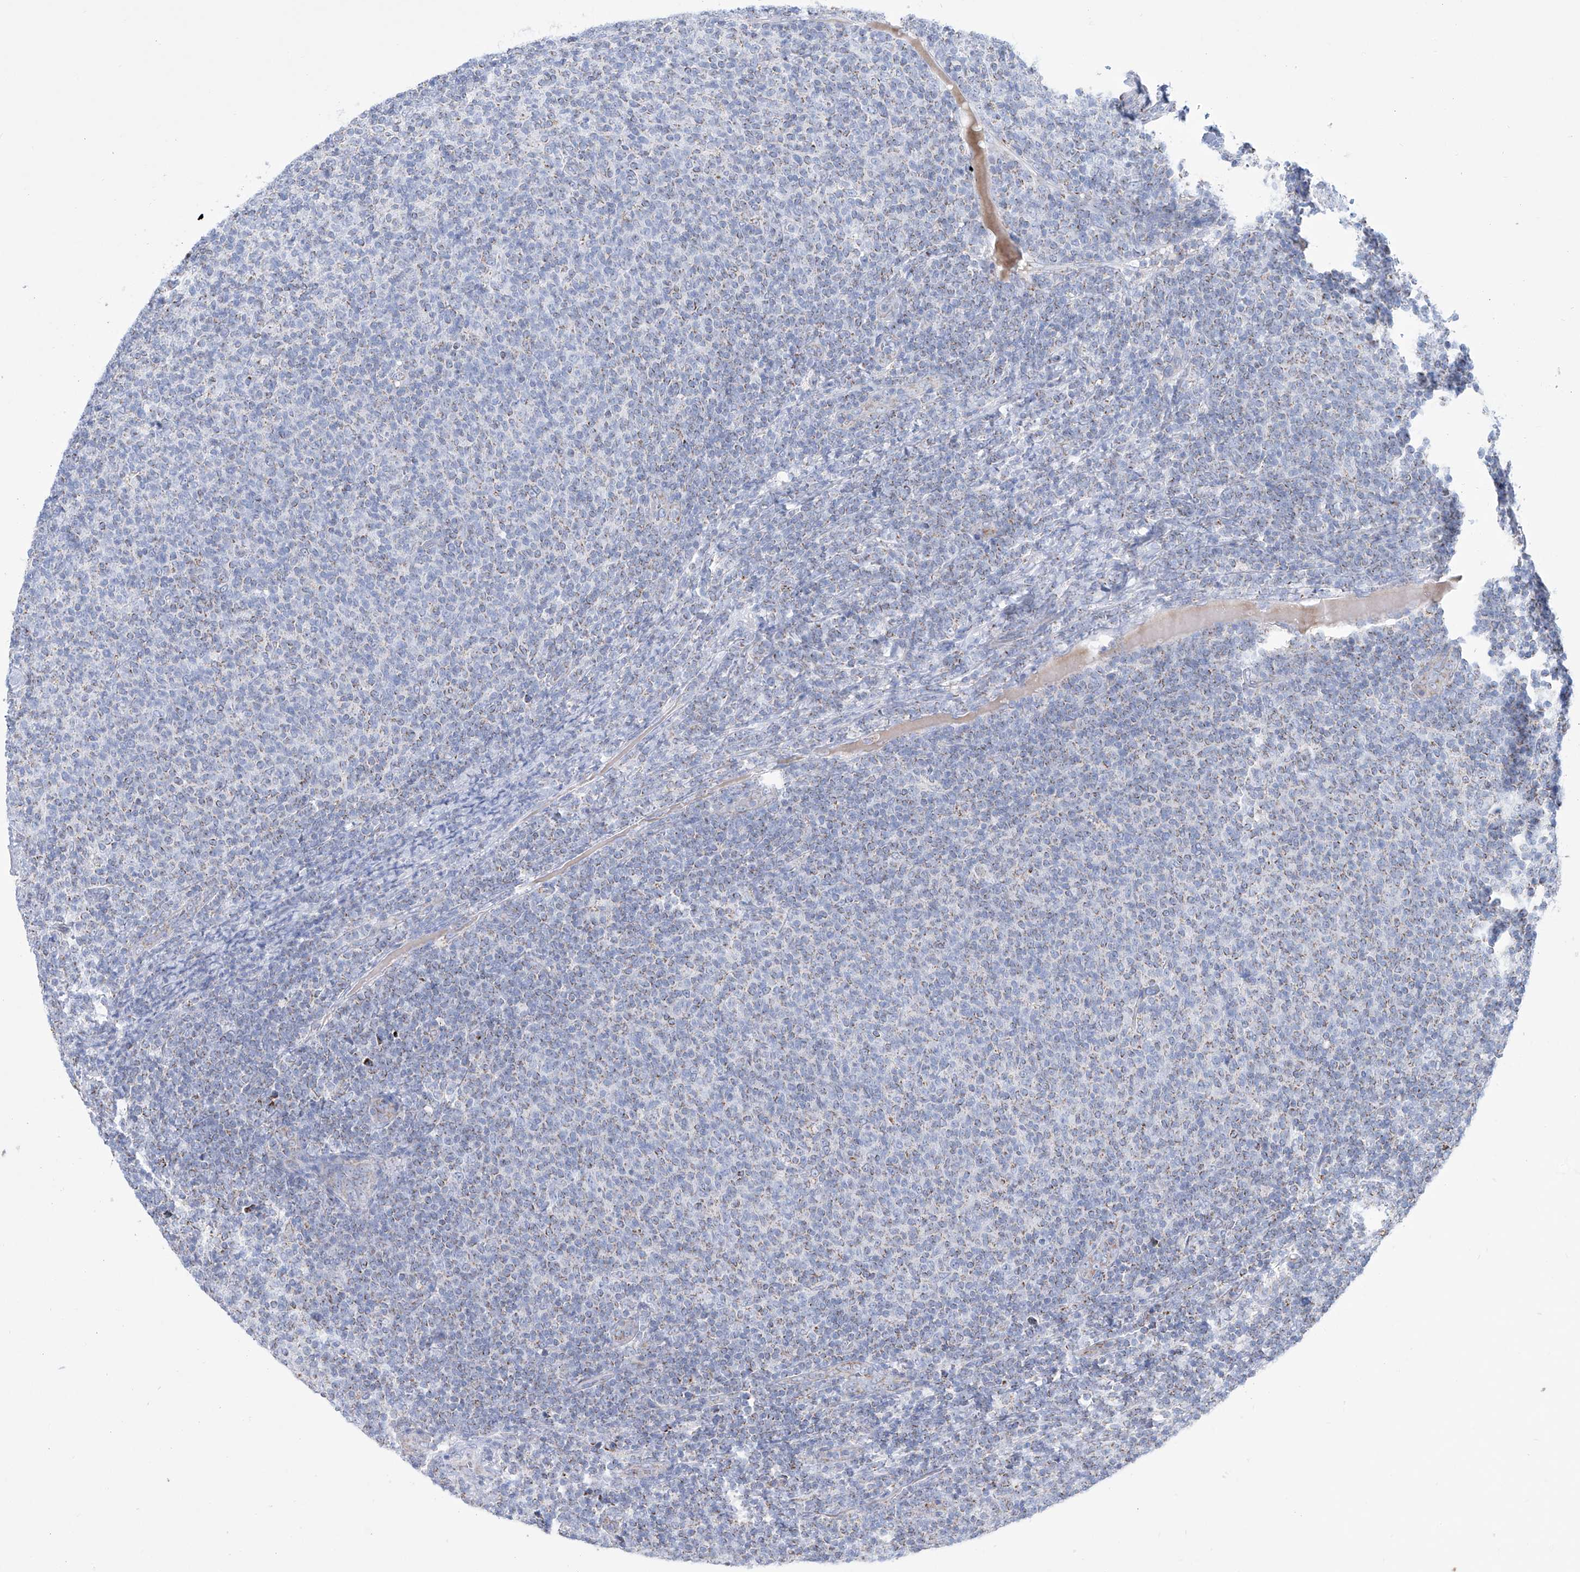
{"staining": {"intensity": "moderate", "quantity": "25%-75%", "location": "cytoplasmic/membranous"}, "tissue": "lymphoma", "cell_type": "Tumor cells", "image_type": "cancer", "snomed": [{"axis": "morphology", "description": "Malignant lymphoma, non-Hodgkin's type, Low grade"}, {"axis": "topography", "description": "Lymph node"}], "caption": "A brown stain shows moderate cytoplasmic/membranous positivity of a protein in human malignant lymphoma, non-Hodgkin's type (low-grade) tumor cells. (IHC, brightfield microscopy, high magnification).", "gene": "ALDH6A1", "patient": {"sex": "male", "age": 66}}